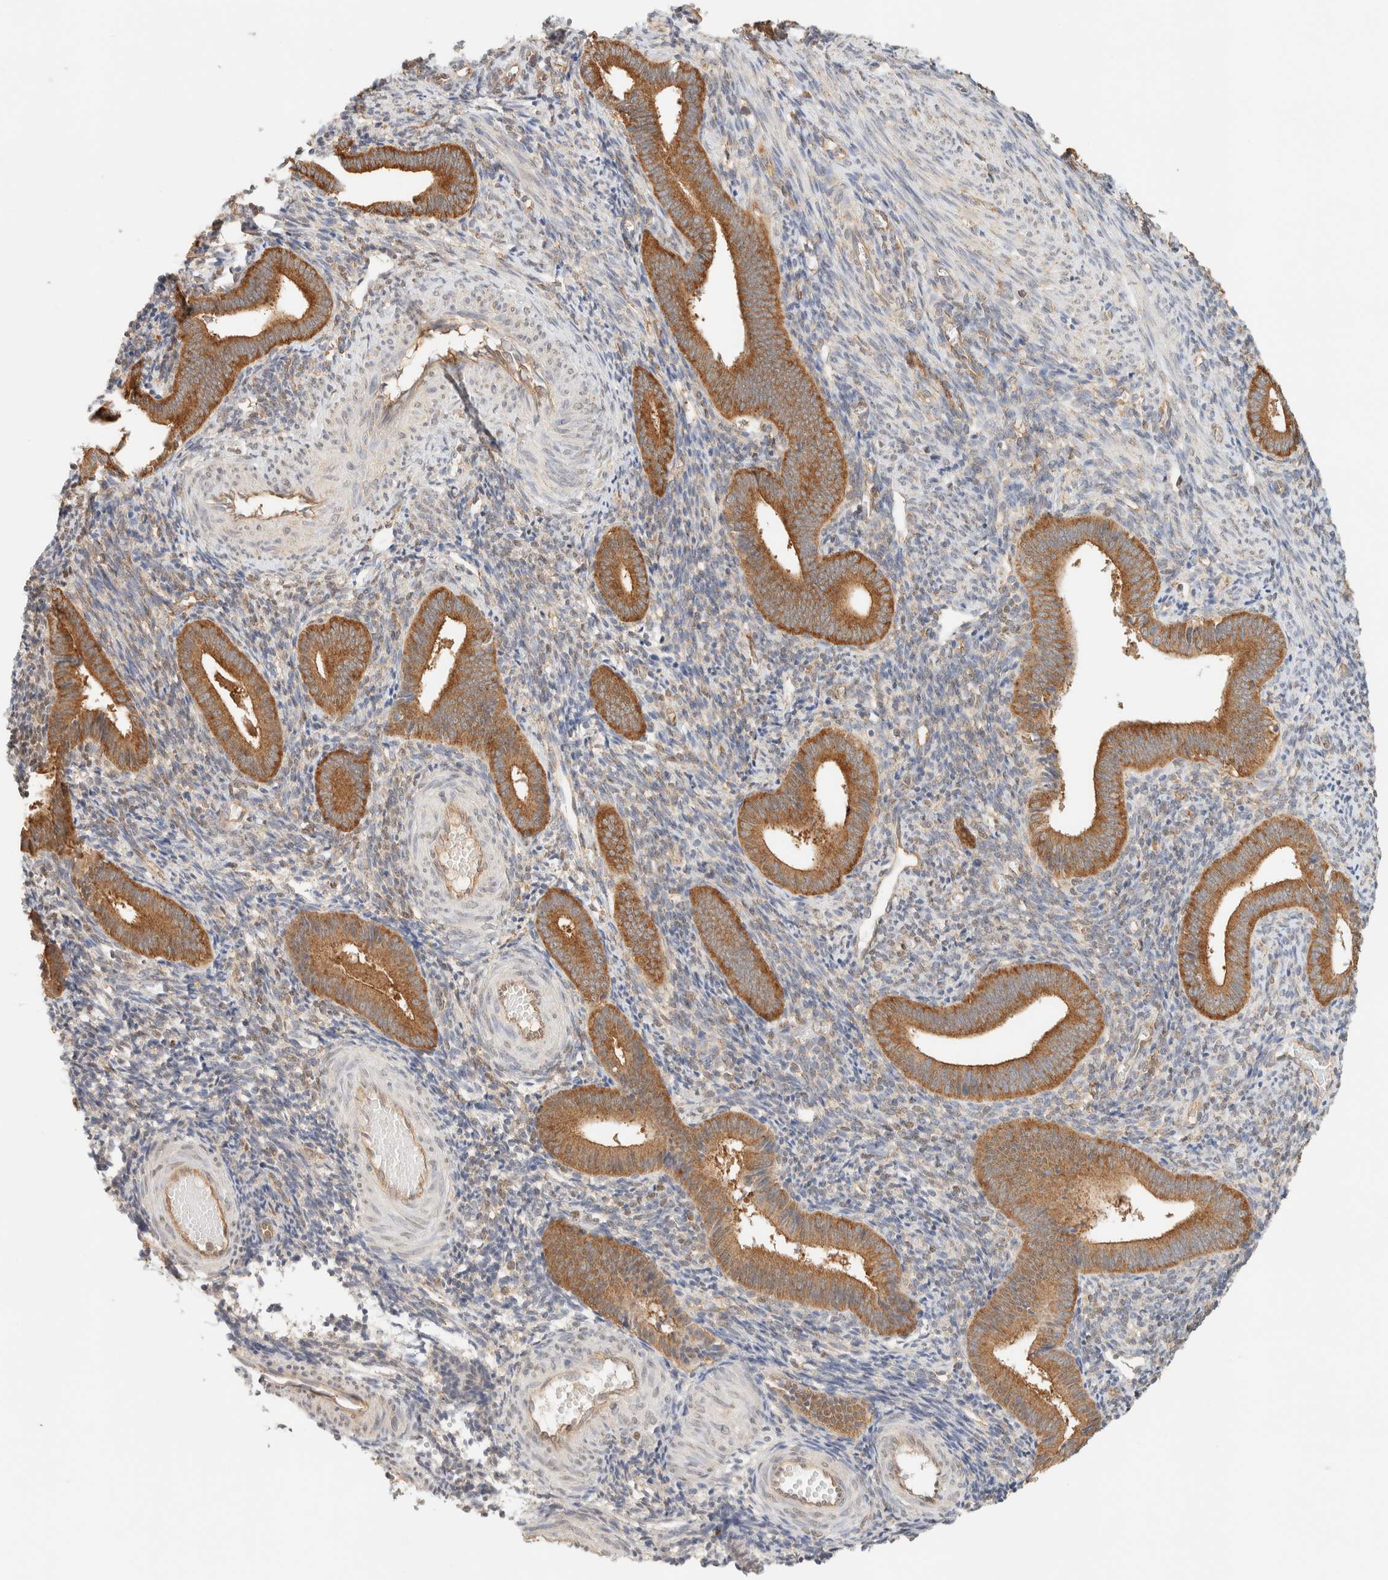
{"staining": {"intensity": "weak", "quantity": ">75%", "location": "cytoplasmic/membranous"}, "tissue": "endometrium", "cell_type": "Cells in endometrial stroma", "image_type": "normal", "snomed": [{"axis": "morphology", "description": "Normal tissue, NOS"}, {"axis": "topography", "description": "Uterus"}, {"axis": "topography", "description": "Endometrium"}], "caption": "This is a micrograph of IHC staining of unremarkable endometrium, which shows weak staining in the cytoplasmic/membranous of cells in endometrial stroma.", "gene": "TBC1D8B", "patient": {"sex": "female", "age": 33}}